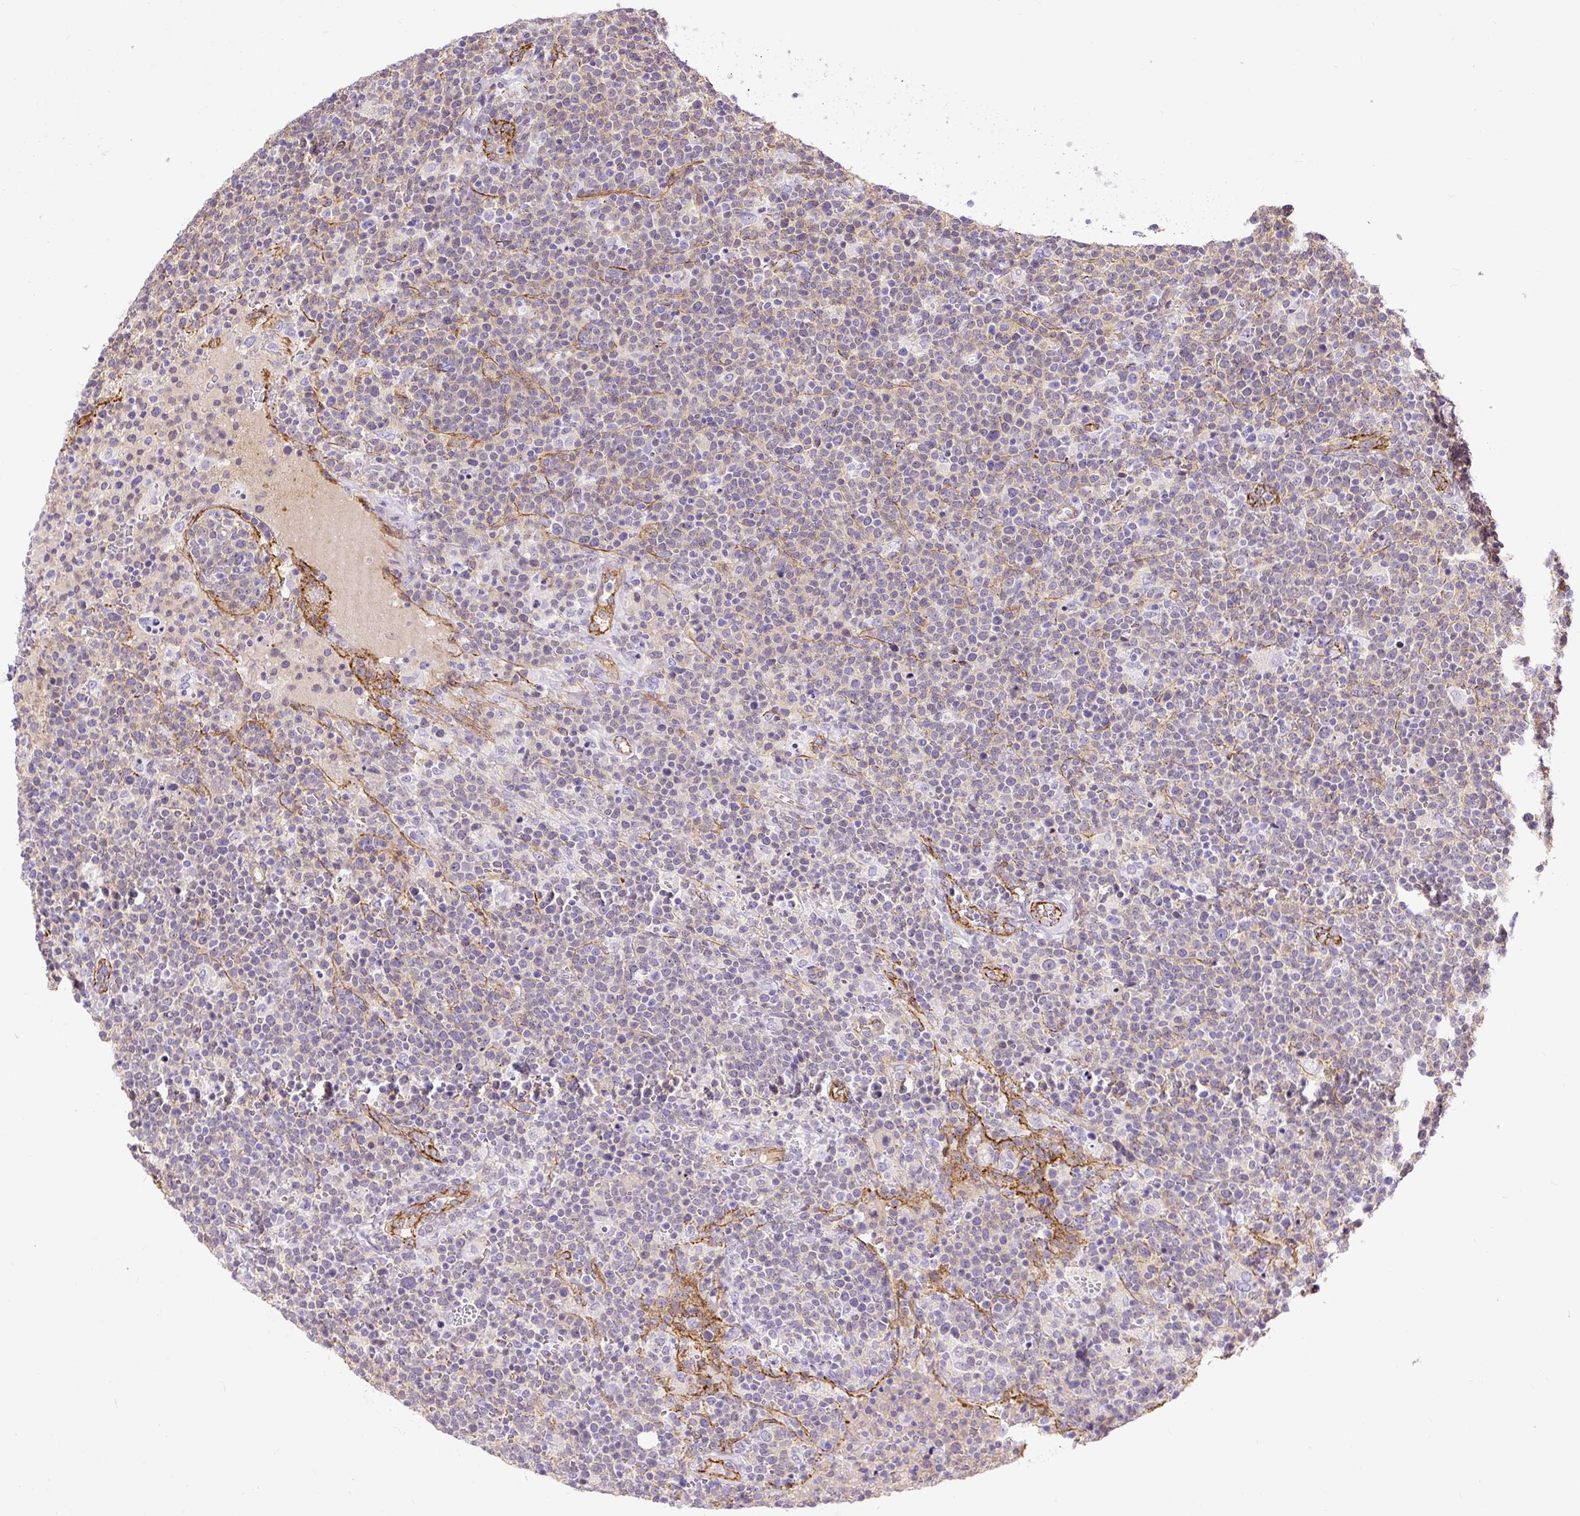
{"staining": {"intensity": "negative", "quantity": "none", "location": "none"}, "tissue": "lymphoma", "cell_type": "Tumor cells", "image_type": "cancer", "snomed": [{"axis": "morphology", "description": "Malignant lymphoma, non-Hodgkin's type, High grade"}, {"axis": "topography", "description": "Lymph node"}], "caption": "There is no significant staining in tumor cells of lymphoma.", "gene": "MAGEB16", "patient": {"sex": "male", "age": 61}}